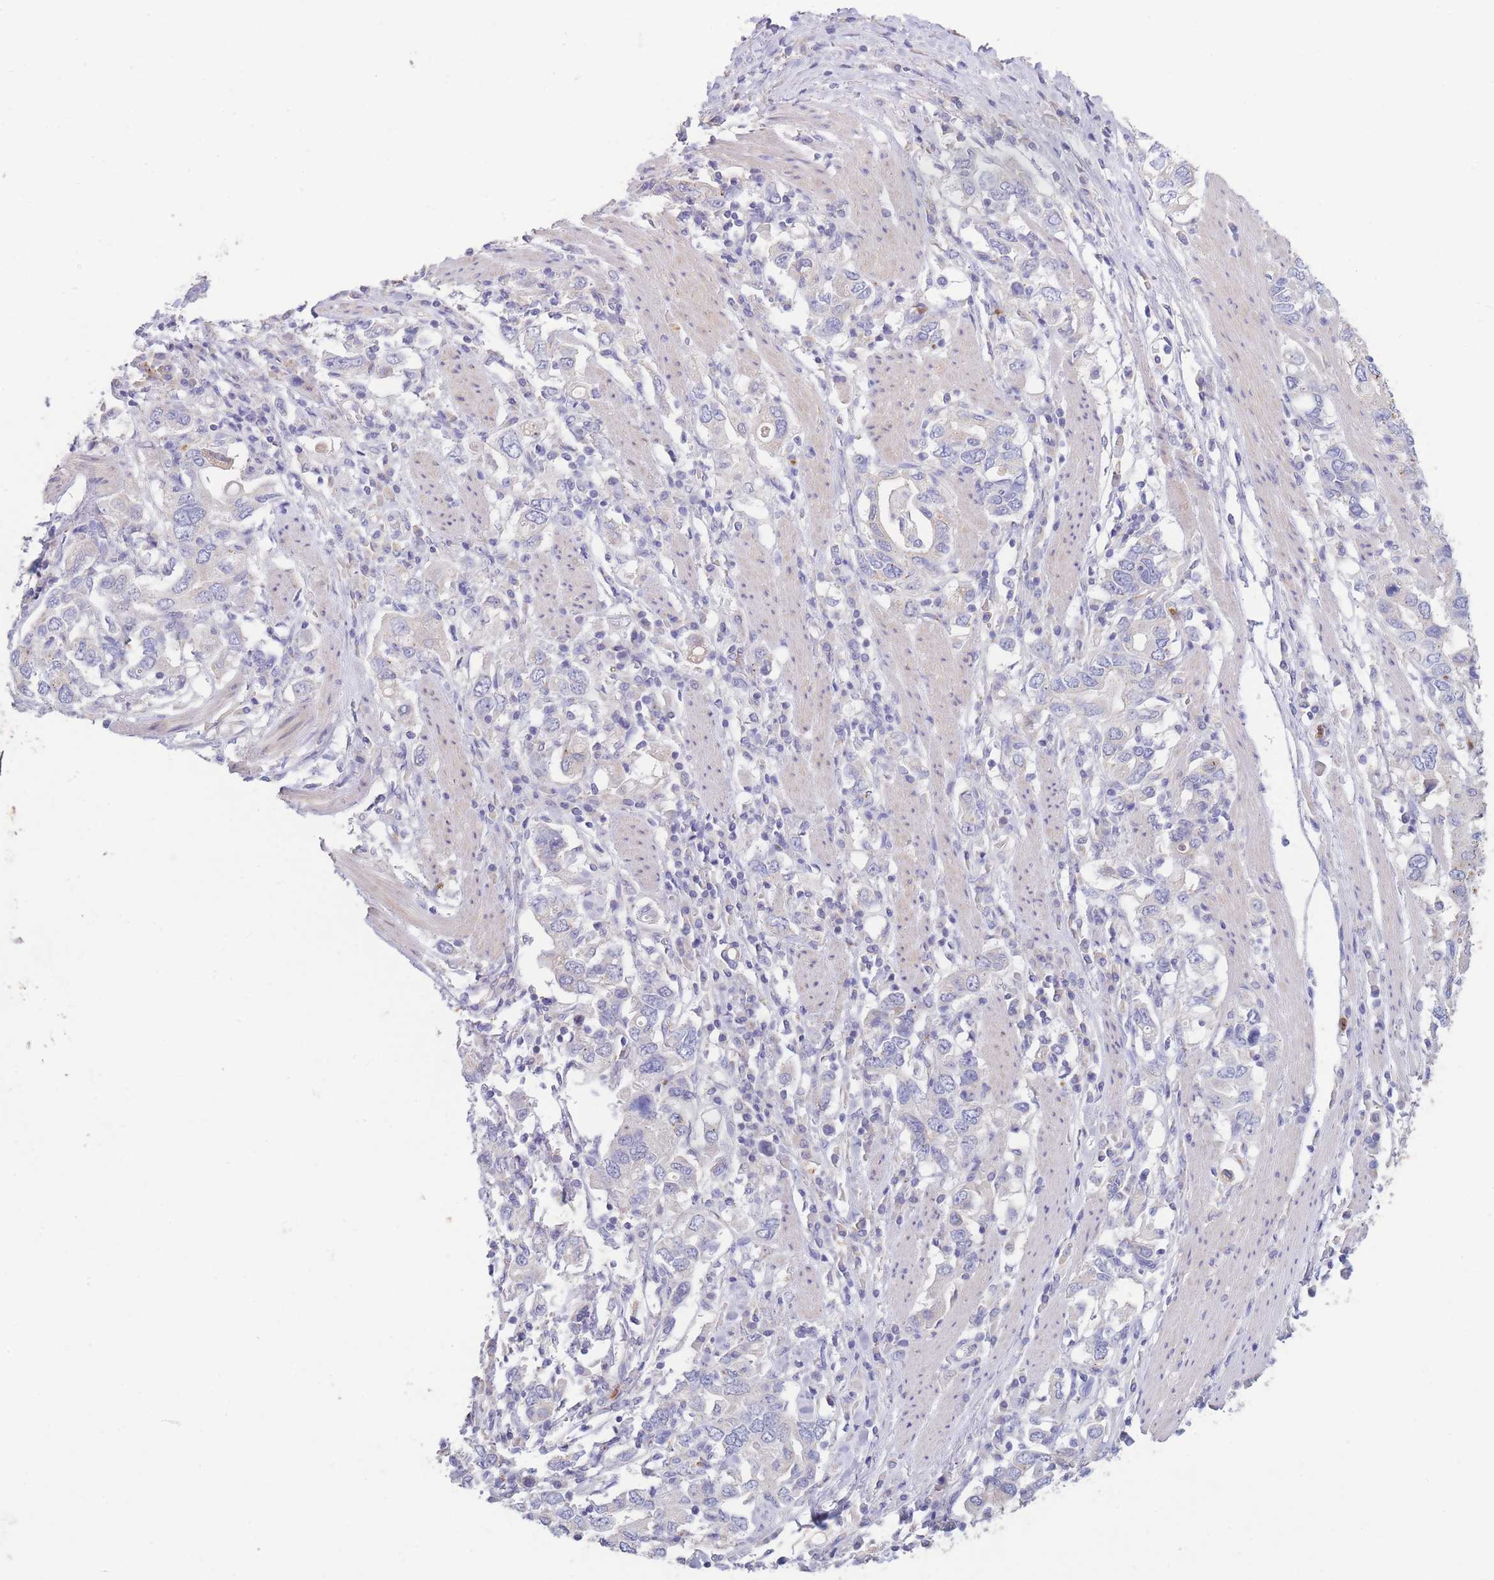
{"staining": {"intensity": "negative", "quantity": "none", "location": "none"}, "tissue": "stomach cancer", "cell_type": "Tumor cells", "image_type": "cancer", "snomed": [{"axis": "morphology", "description": "Adenocarcinoma, NOS"}, {"axis": "topography", "description": "Stomach, upper"}, {"axis": "topography", "description": "Stomach"}], "caption": "IHC photomicrograph of human stomach cancer stained for a protein (brown), which reveals no positivity in tumor cells.", "gene": "CENPM", "patient": {"sex": "male", "age": 62}}